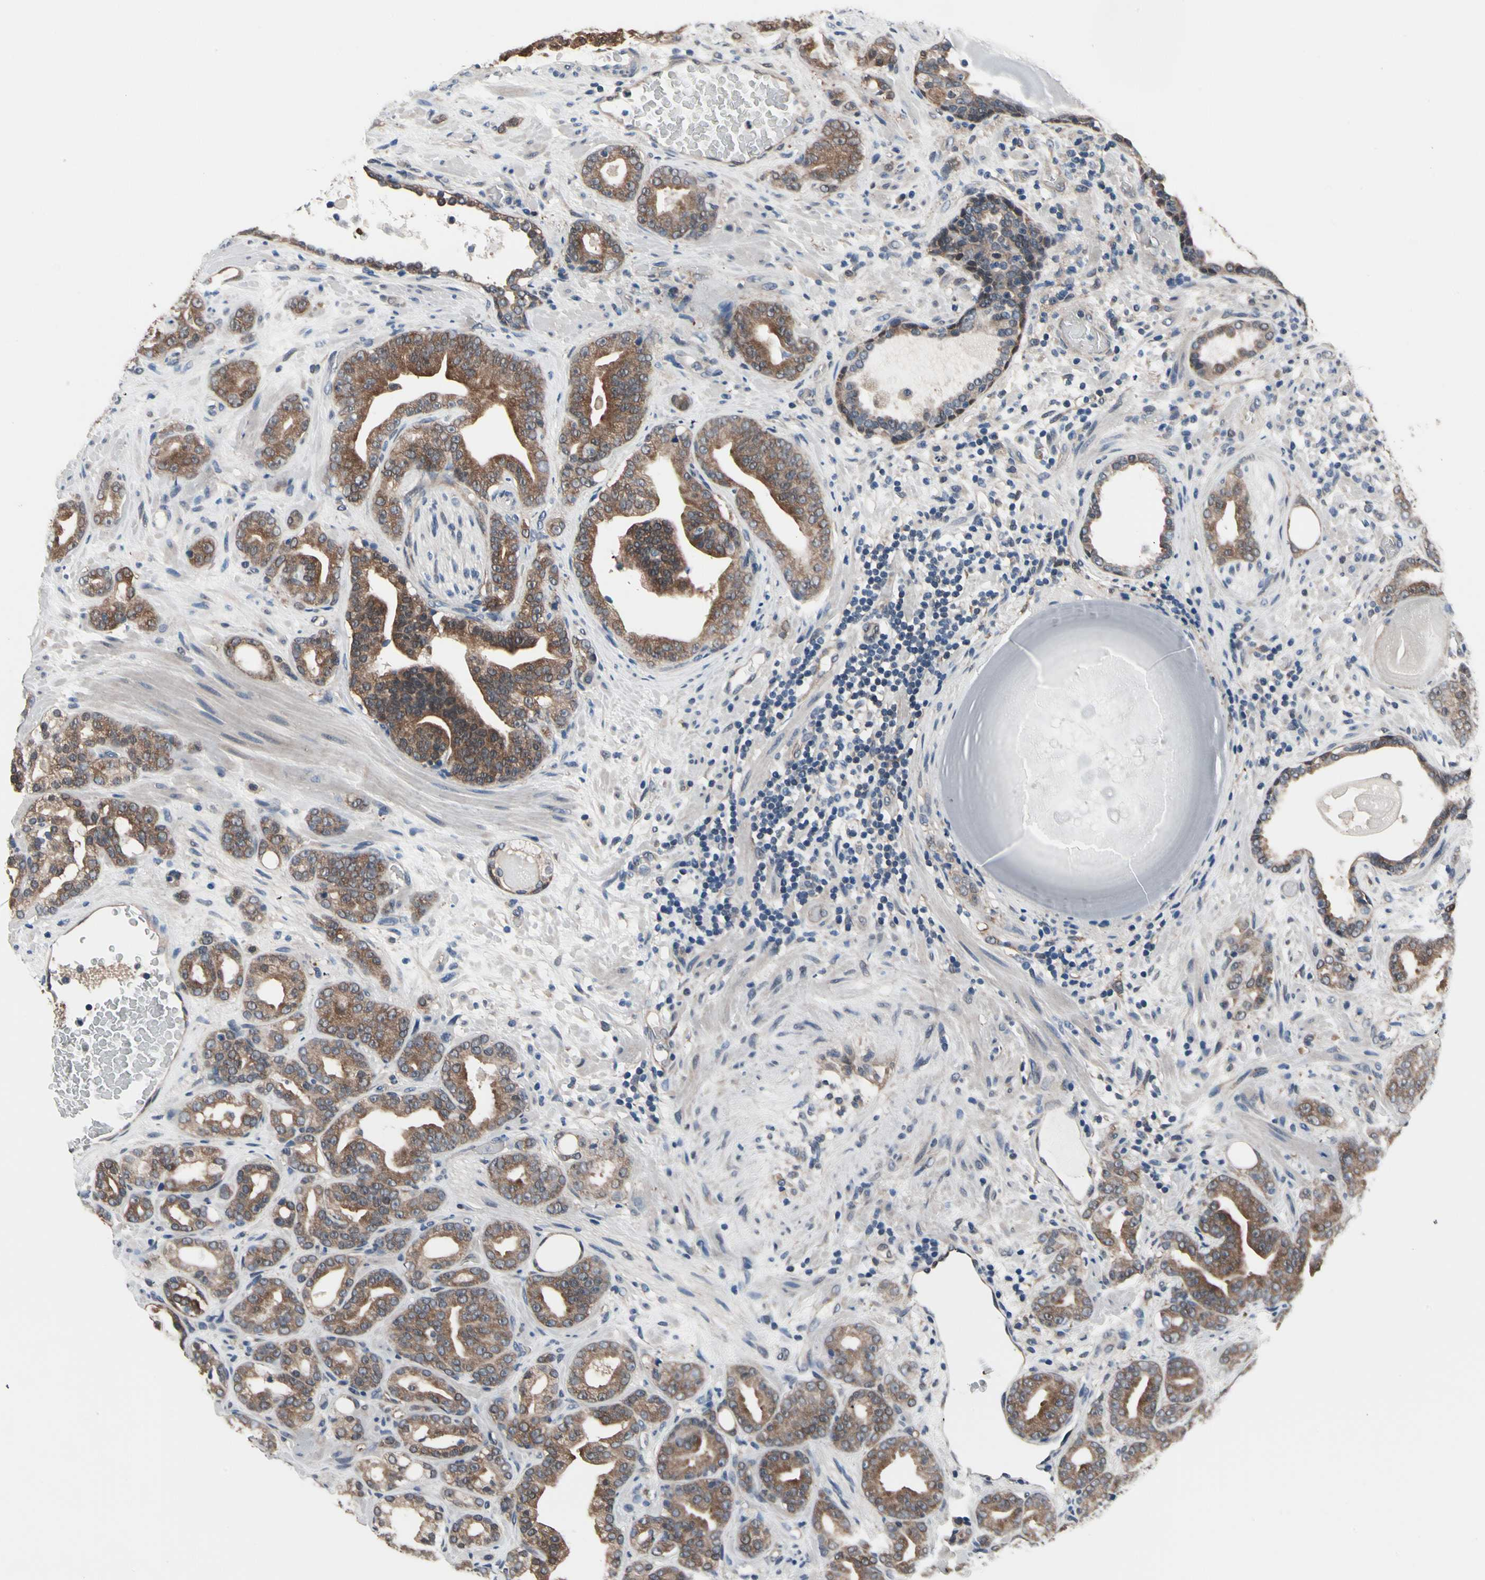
{"staining": {"intensity": "moderate", "quantity": ">75%", "location": "cytoplasmic/membranous"}, "tissue": "prostate cancer", "cell_type": "Tumor cells", "image_type": "cancer", "snomed": [{"axis": "morphology", "description": "Adenocarcinoma, Low grade"}, {"axis": "topography", "description": "Prostate"}], "caption": "Tumor cells display medium levels of moderate cytoplasmic/membranous staining in about >75% of cells in human prostate cancer (adenocarcinoma (low-grade)).", "gene": "PRDX6", "patient": {"sex": "male", "age": 63}}